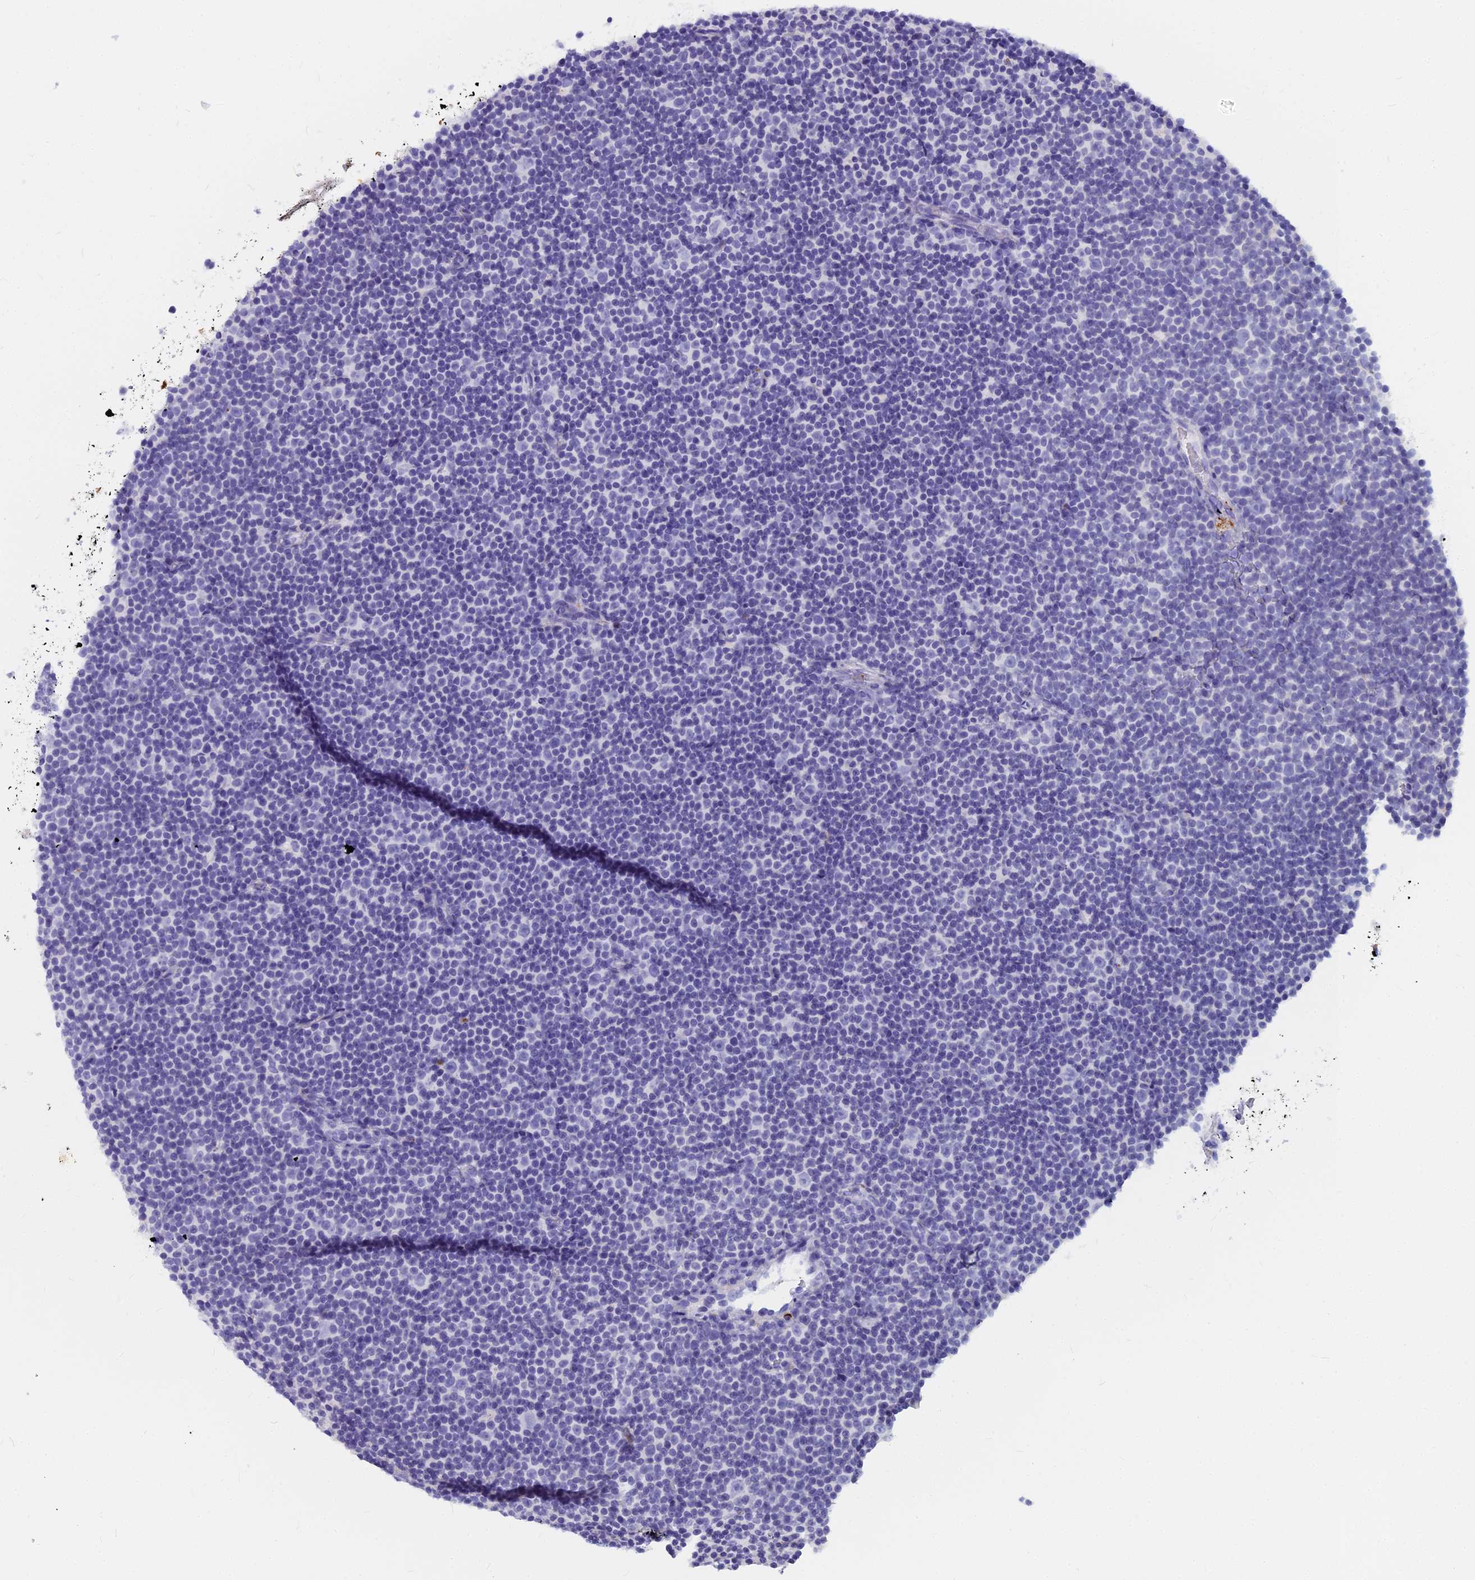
{"staining": {"intensity": "negative", "quantity": "none", "location": "none"}, "tissue": "lymphoma", "cell_type": "Tumor cells", "image_type": "cancer", "snomed": [{"axis": "morphology", "description": "Malignant lymphoma, non-Hodgkin's type, Low grade"}, {"axis": "topography", "description": "Lymph node"}], "caption": "The IHC micrograph has no significant positivity in tumor cells of lymphoma tissue.", "gene": "EVI2A", "patient": {"sex": "female", "age": 67}}